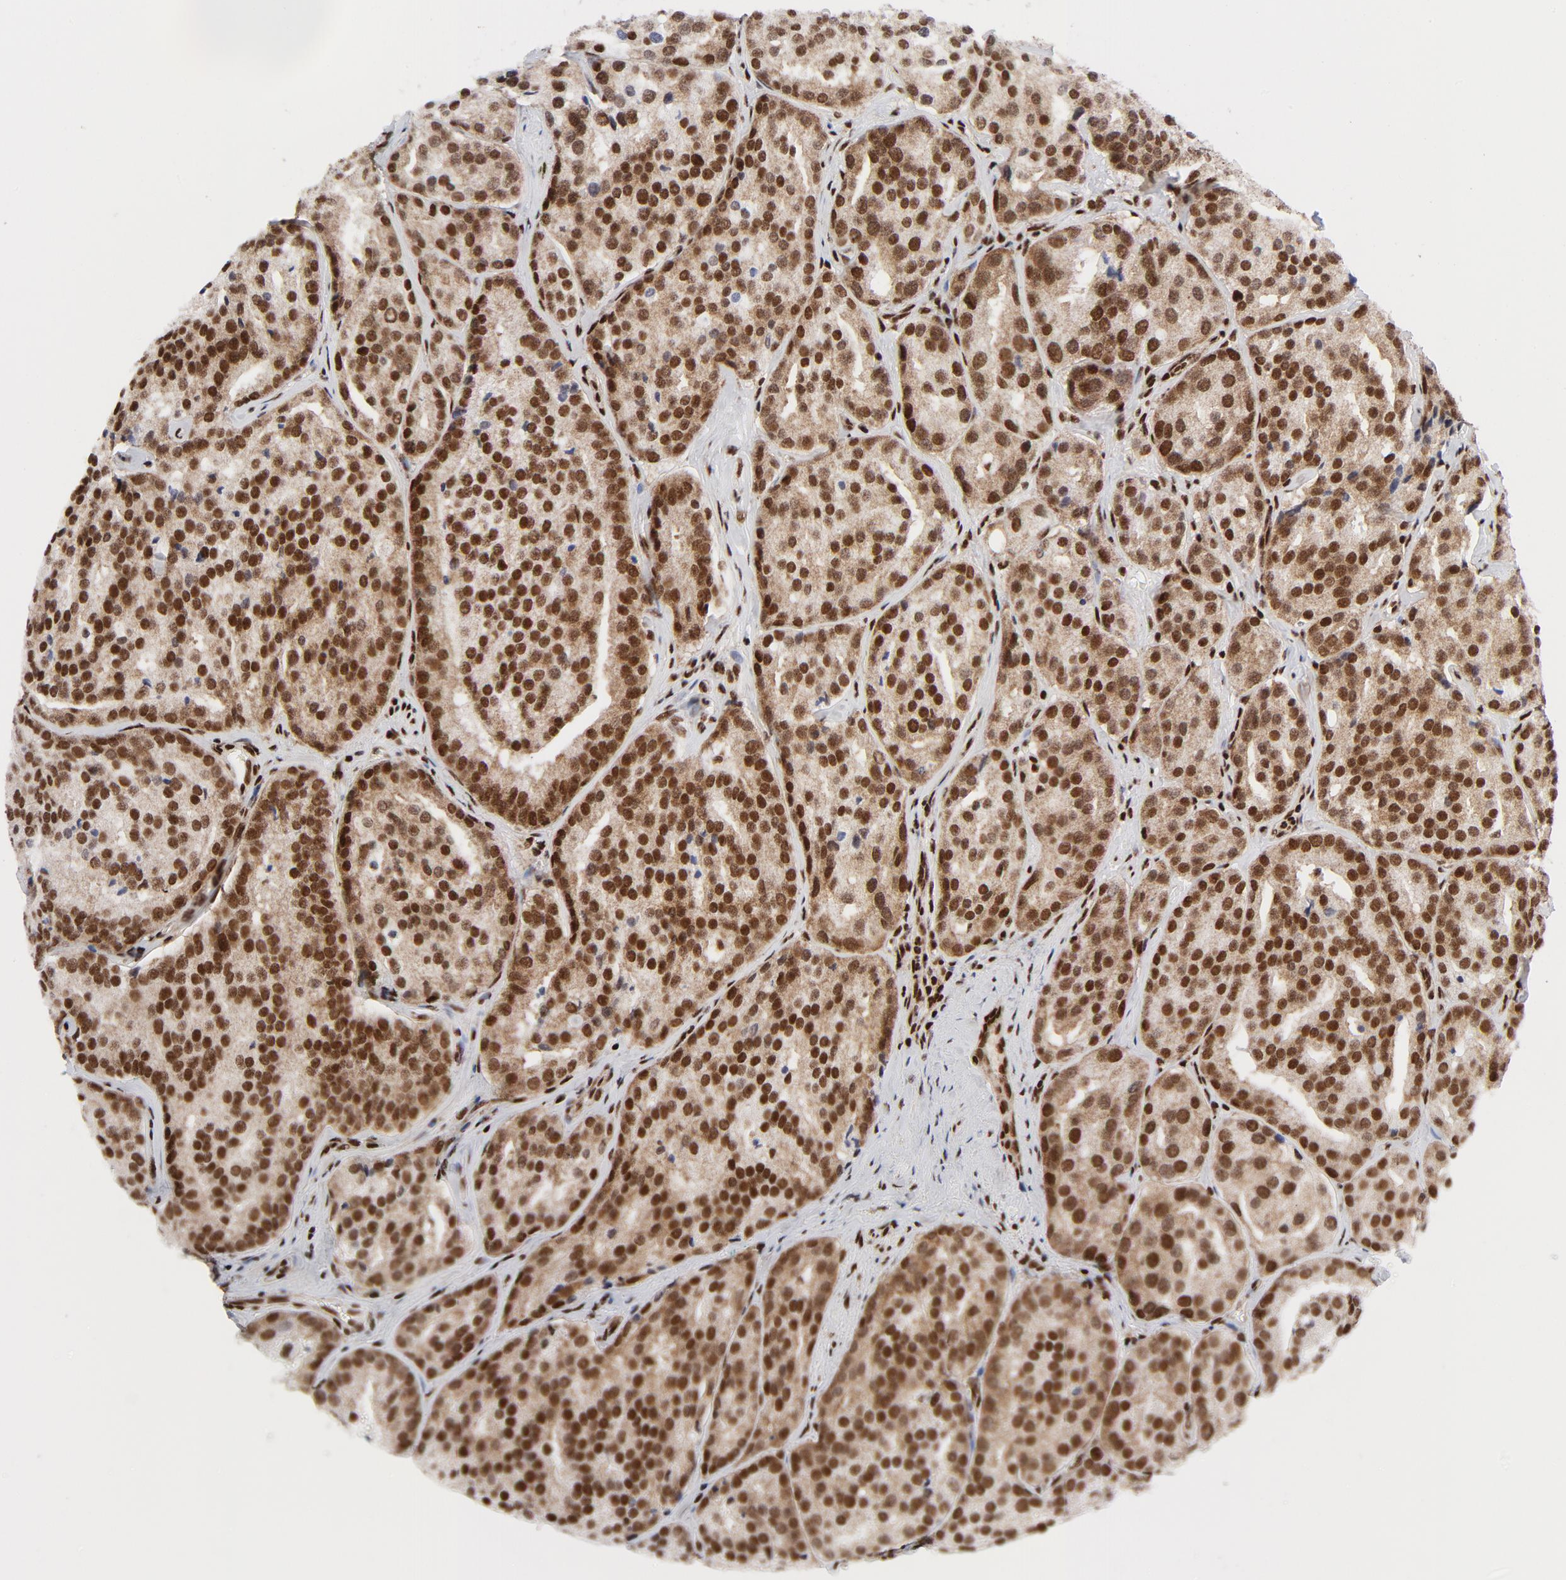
{"staining": {"intensity": "strong", "quantity": ">75%", "location": "nuclear"}, "tissue": "prostate cancer", "cell_type": "Tumor cells", "image_type": "cancer", "snomed": [{"axis": "morphology", "description": "Adenocarcinoma, High grade"}, {"axis": "topography", "description": "Prostate"}], "caption": "Protein positivity by immunohistochemistry demonstrates strong nuclear expression in approximately >75% of tumor cells in adenocarcinoma (high-grade) (prostate).", "gene": "NFYB", "patient": {"sex": "male", "age": 64}}